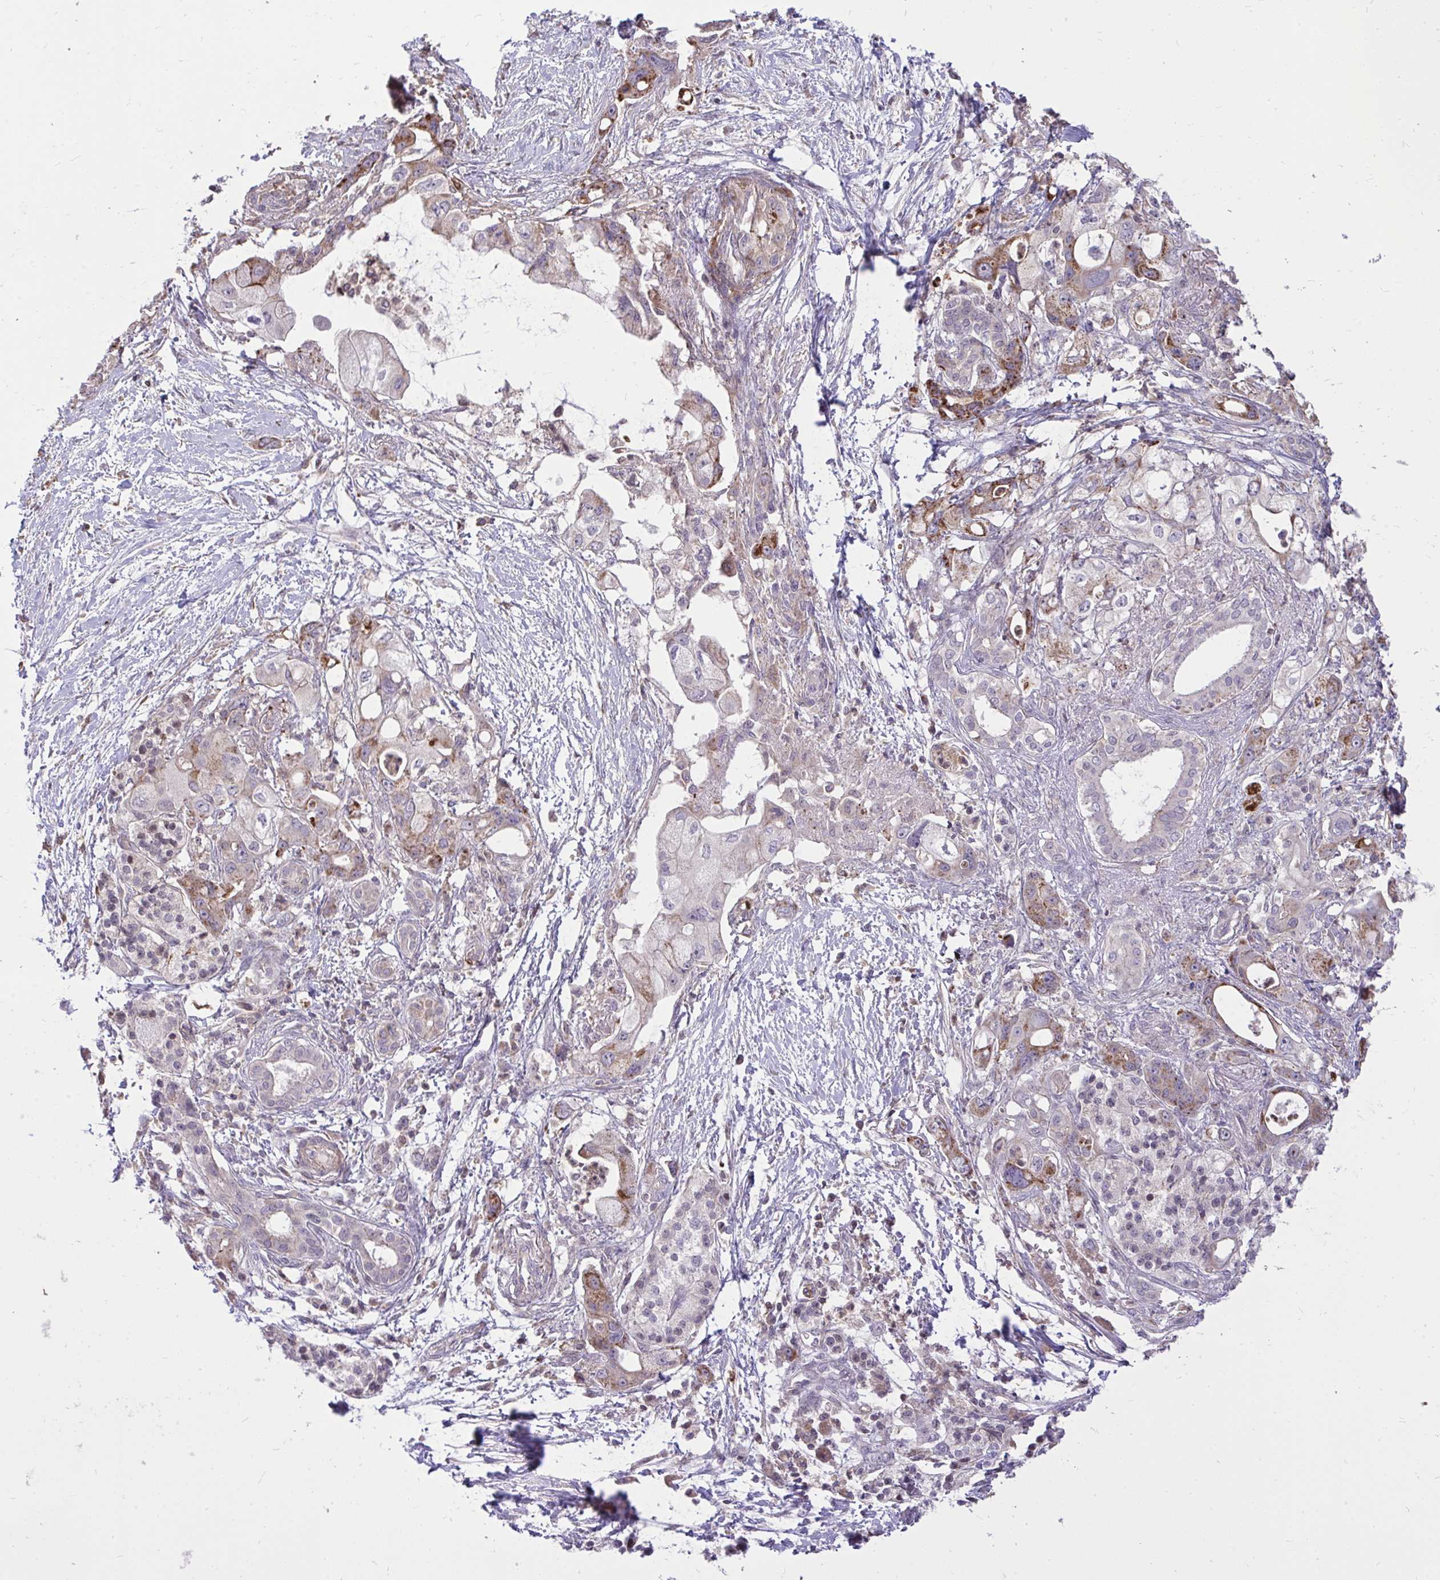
{"staining": {"intensity": "moderate", "quantity": "25%-75%", "location": "cytoplasmic/membranous"}, "tissue": "pancreatic cancer", "cell_type": "Tumor cells", "image_type": "cancer", "snomed": [{"axis": "morphology", "description": "Adenocarcinoma, NOS"}, {"axis": "topography", "description": "Pancreas"}], "caption": "The immunohistochemical stain labels moderate cytoplasmic/membranous positivity in tumor cells of pancreatic adenocarcinoma tissue. Ihc stains the protein of interest in brown and the nuclei are stained blue.", "gene": "SLC7A5", "patient": {"sex": "male", "age": 68}}